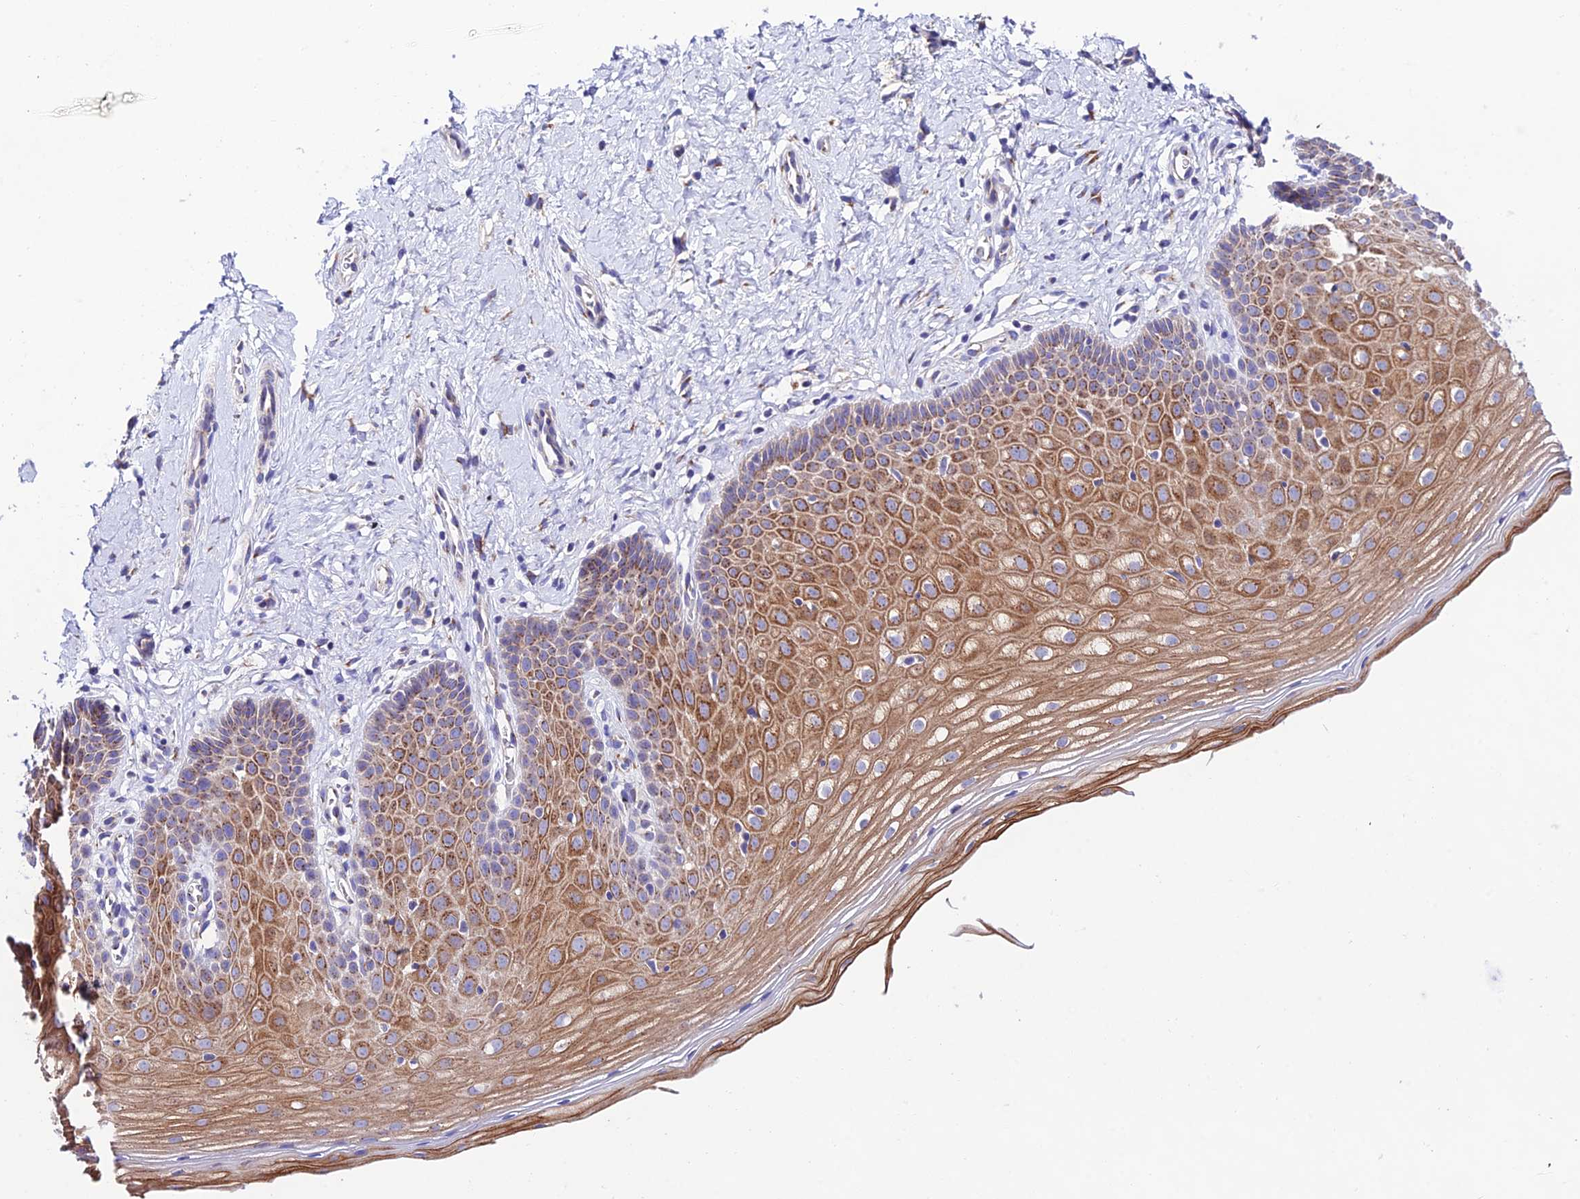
{"staining": {"intensity": "weak", "quantity": "25%-75%", "location": "cytoplasmic/membranous"}, "tissue": "cervix", "cell_type": "Glandular cells", "image_type": "normal", "snomed": [{"axis": "morphology", "description": "Normal tissue, NOS"}, {"axis": "topography", "description": "Cervix"}], "caption": "Unremarkable cervix shows weak cytoplasmic/membranous positivity in approximately 25%-75% of glandular cells The staining was performed using DAB, with brown indicating positive protein expression. Nuclei are stained blue with hematoxylin..", "gene": "LACTB2", "patient": {"sex": "female", "age": 36}}